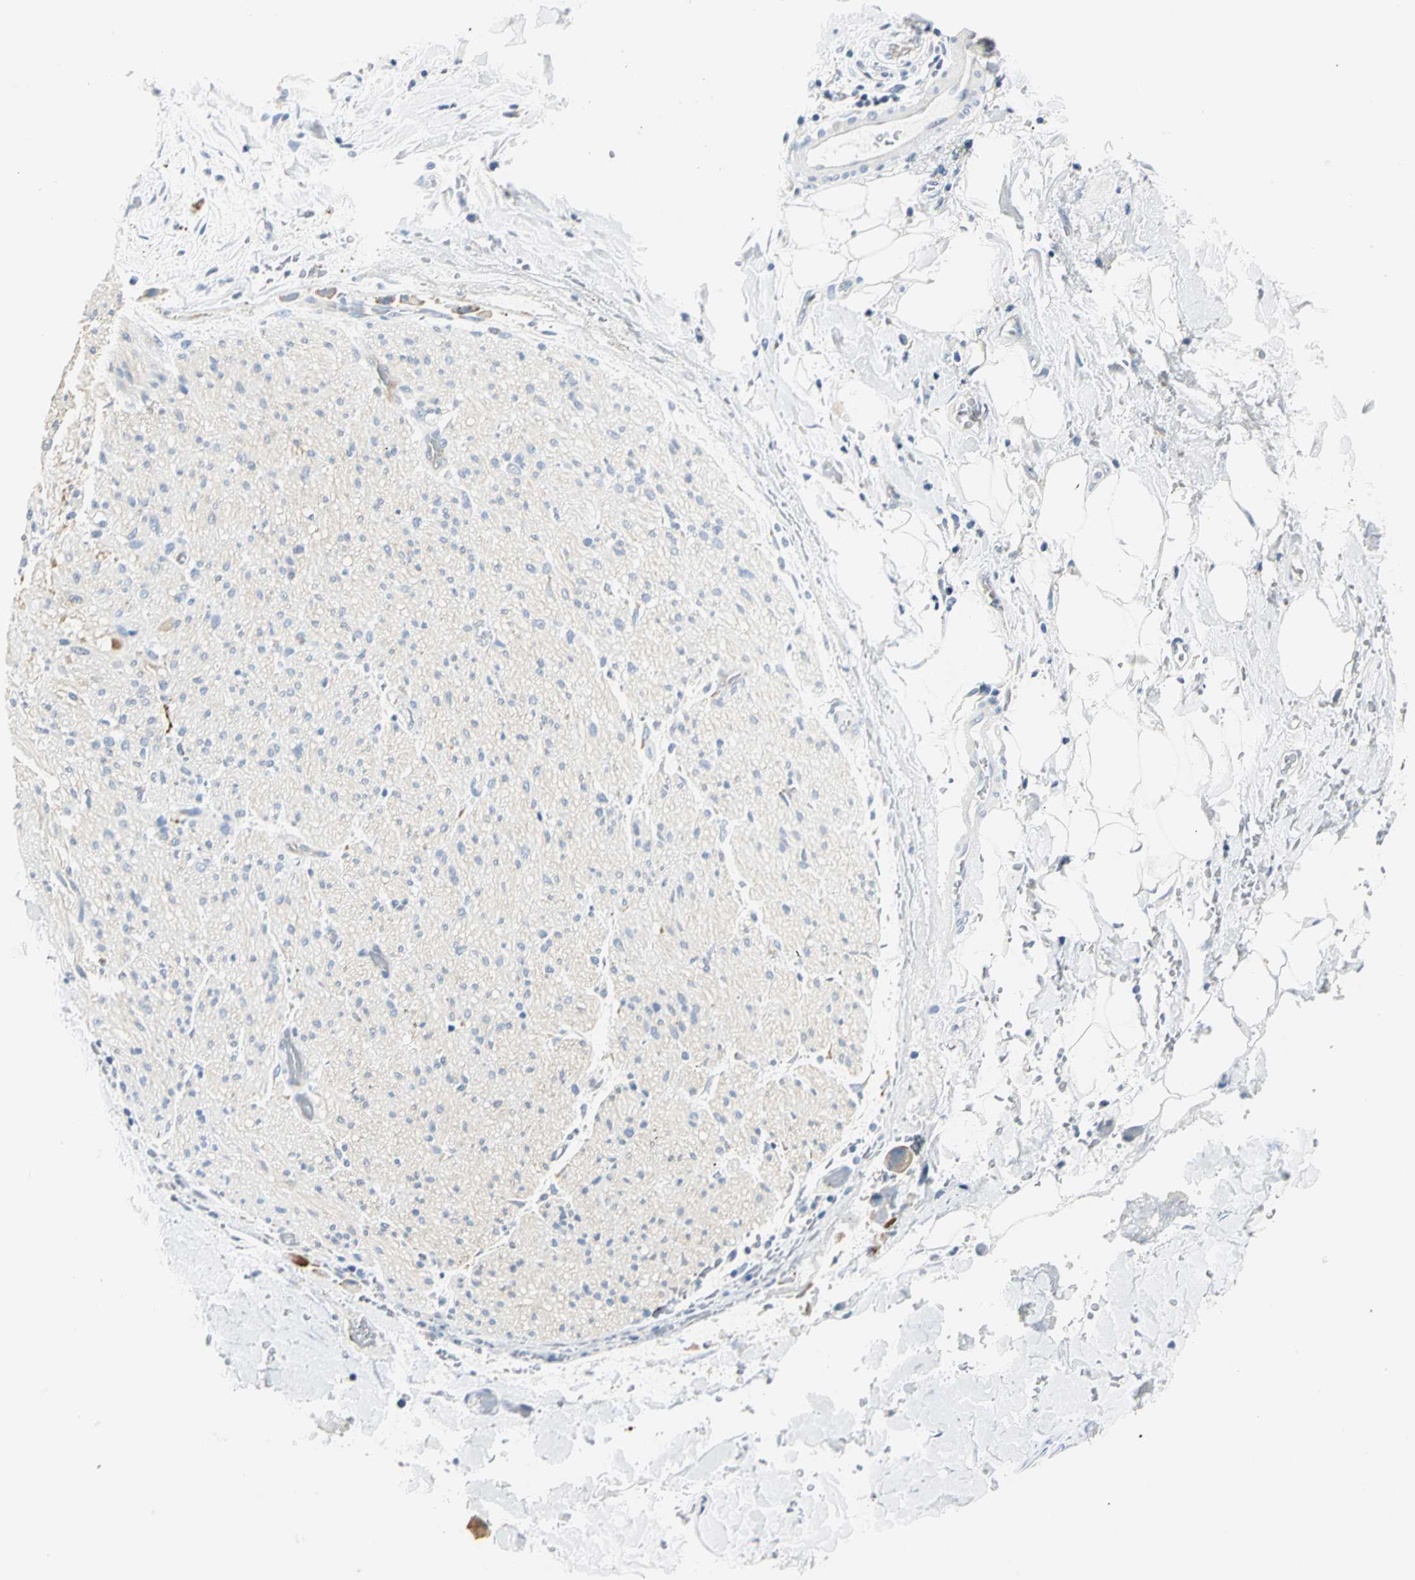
{"staining": {"intensity": "negative", "quantity": "none", "location": "none"}, "tissue": "adipose tissue", "cell_type": "Adipocytes", "image_type": "normal", "snomed": [{"axis": "morphology", "description": "Normal tissue, NOS"}, {"axis": "morphology", "description": "Cholangiocarcinoma"}, {"axis": "topography", "description": "Liver"}, {"axis": "topography", "description": "Peripheral nerve tissue"}], "caption": "Human adipose tissue stained for a protein using immunohistochemistry (IHC) exhibits no positivity in adipocytes.", "gene": "B3GNT2", "patient": {"sex": "male", "age": 50}}